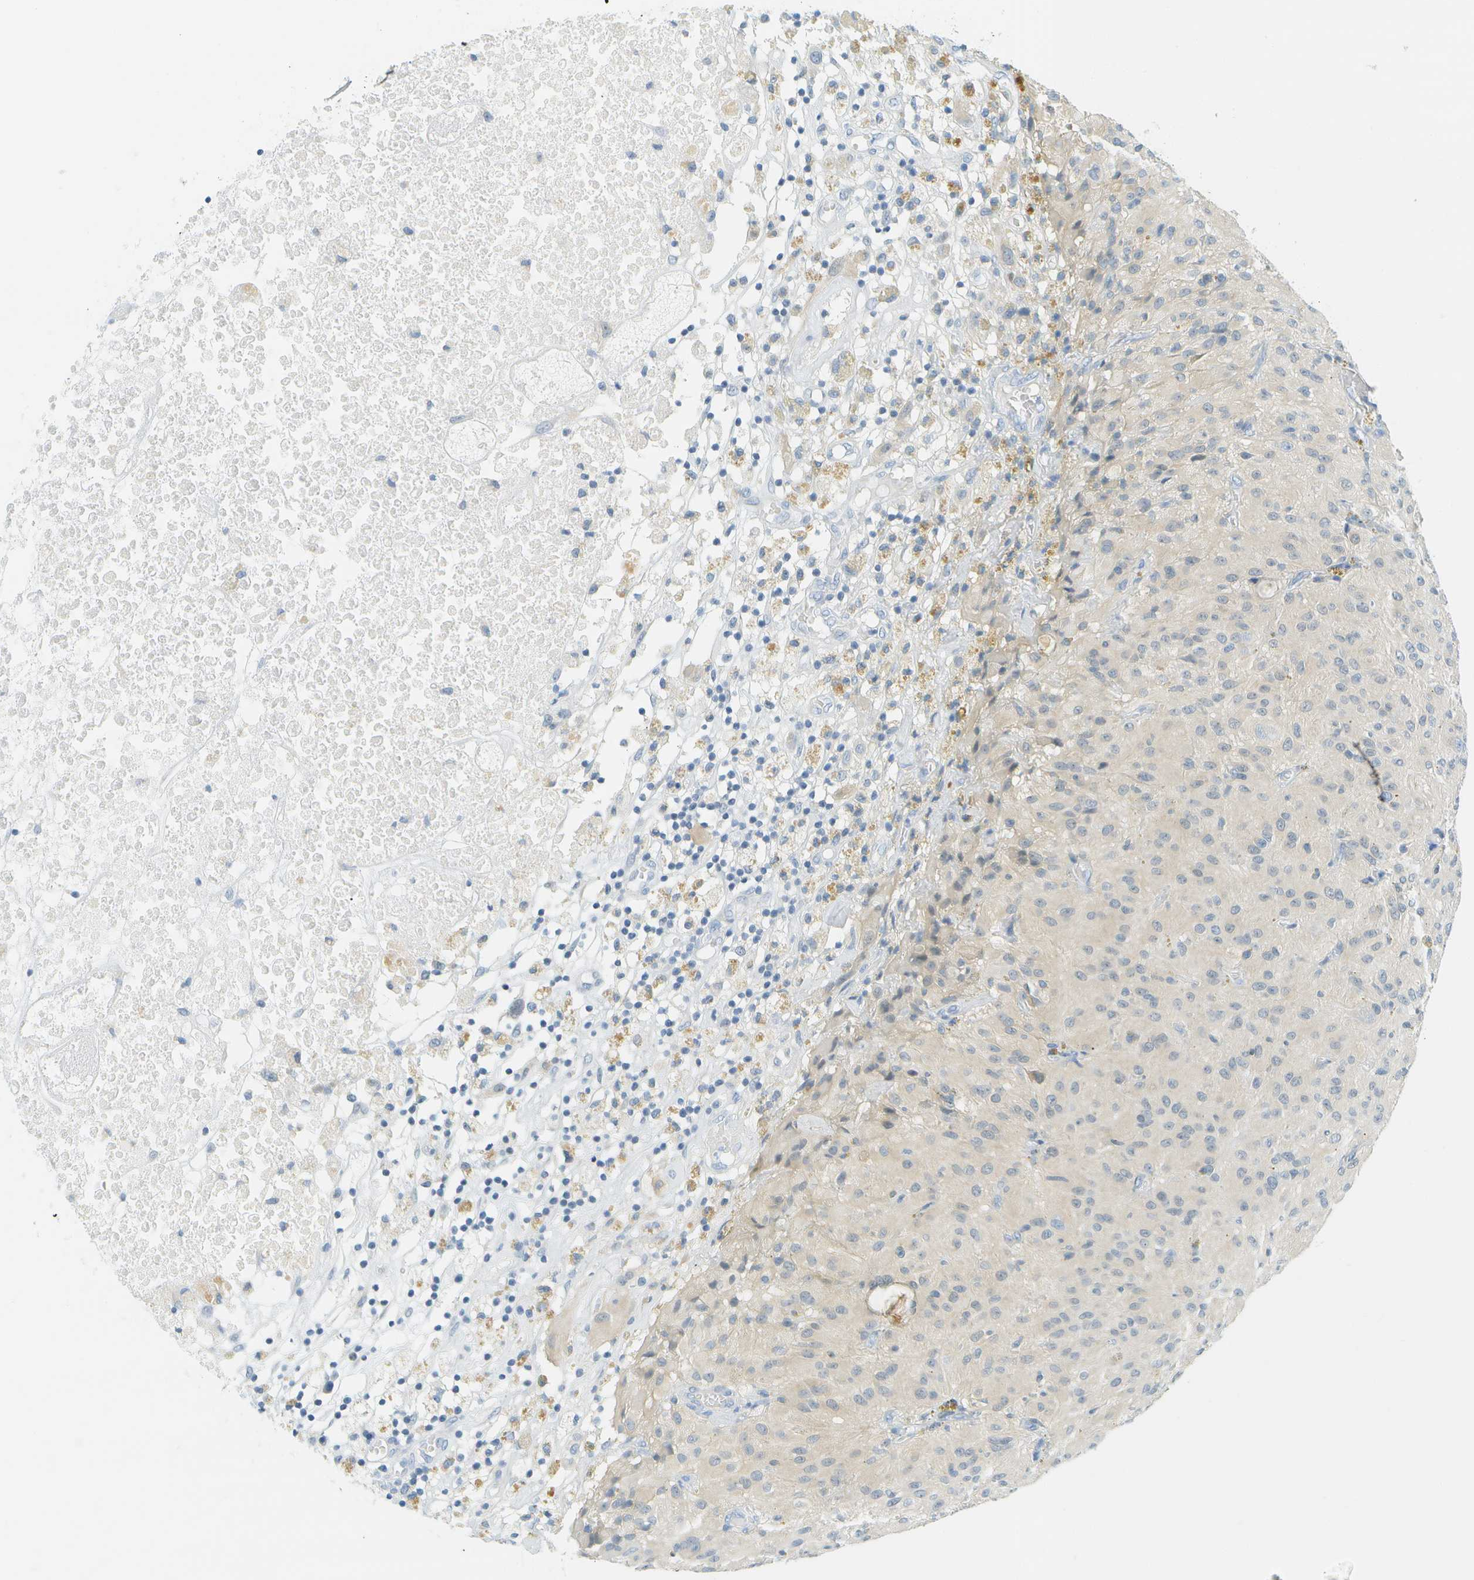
{"staining": {"intensity": "negative", "quantity": "none", "location": "none"}, "tissue": "glioma", "cell_type": "Tumor cells", "image_type": "cancer", "snomed": [{"axis": "morphology", "description": "Glioma, malignant, High grade"}, {"axis": "topography", "description": "Brain"}], "caption": "This histopathology image is of glioma stained with immunohistochemistry to label a protein in brown with the nuclei are counter-stained blue. There is no expression in tumor cells.", "gene": "SMYD5", "patient": {"sex": "female", "age": 59}}